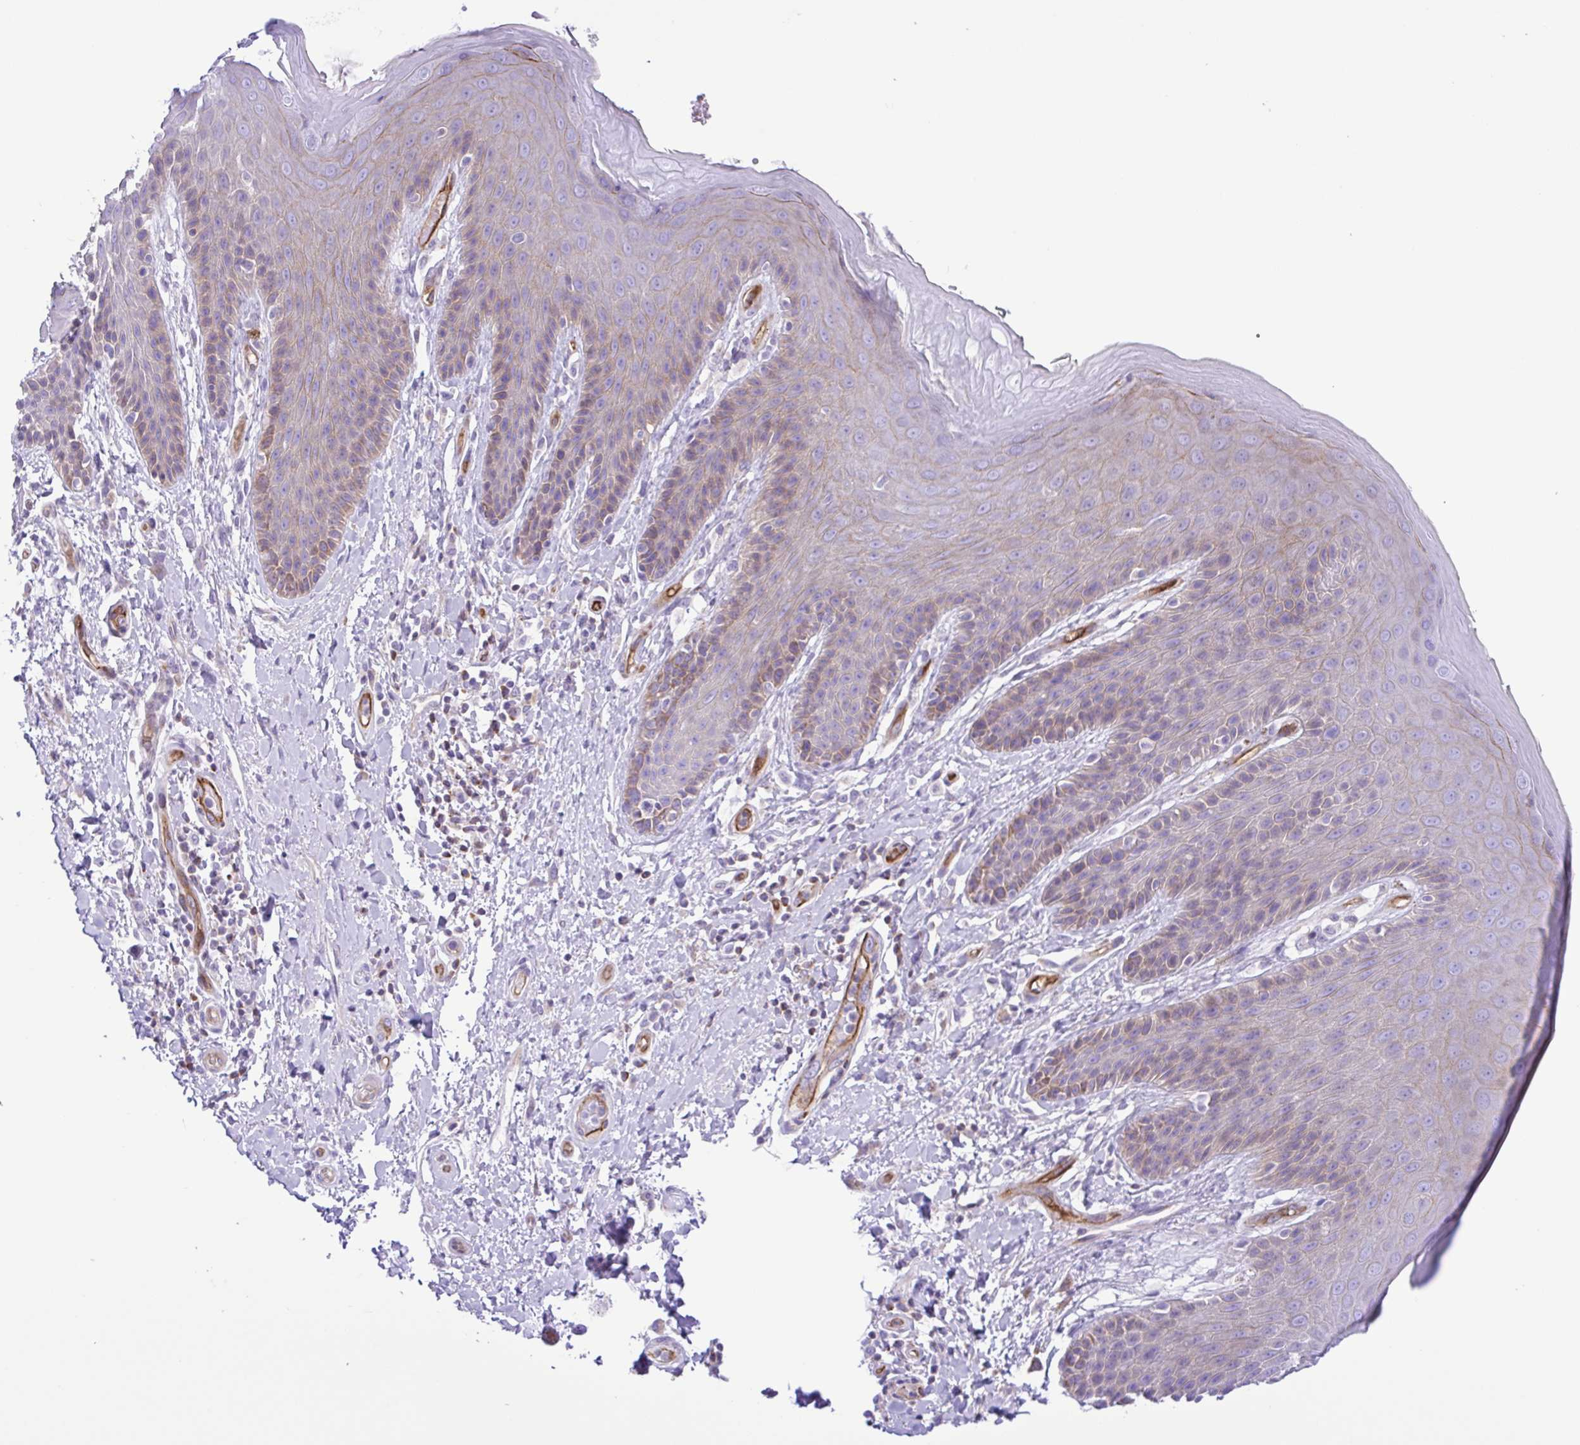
{"staining": {"intensity": "weak", "quantity": "25%-75%", "location": "cytoplasmic/membranous"}, "tissue": "skin", "cell_type": "Epidermal cells", "image_type": "normal", "snomed": [{"axis": "morphology", "description": "Normal tissue, NOS"}, {"axis": "topography", "description": "Anal"}, {"axis": "topography", "description": "Peripheral nerve tissue"}], "caption": "Protein expression analysis of benign human skin reveals weak cytoplasmic/membranous positivity in approximately 25%-75% of epidermal cells. (Stains: DAB (3,3'-diaminobenzidine) in brown, nuclei in blue, Microscopy: brightfield microscopy at high magnification).", "gene": "FLT1", "patient": {"sex": "male", "age": 51}}